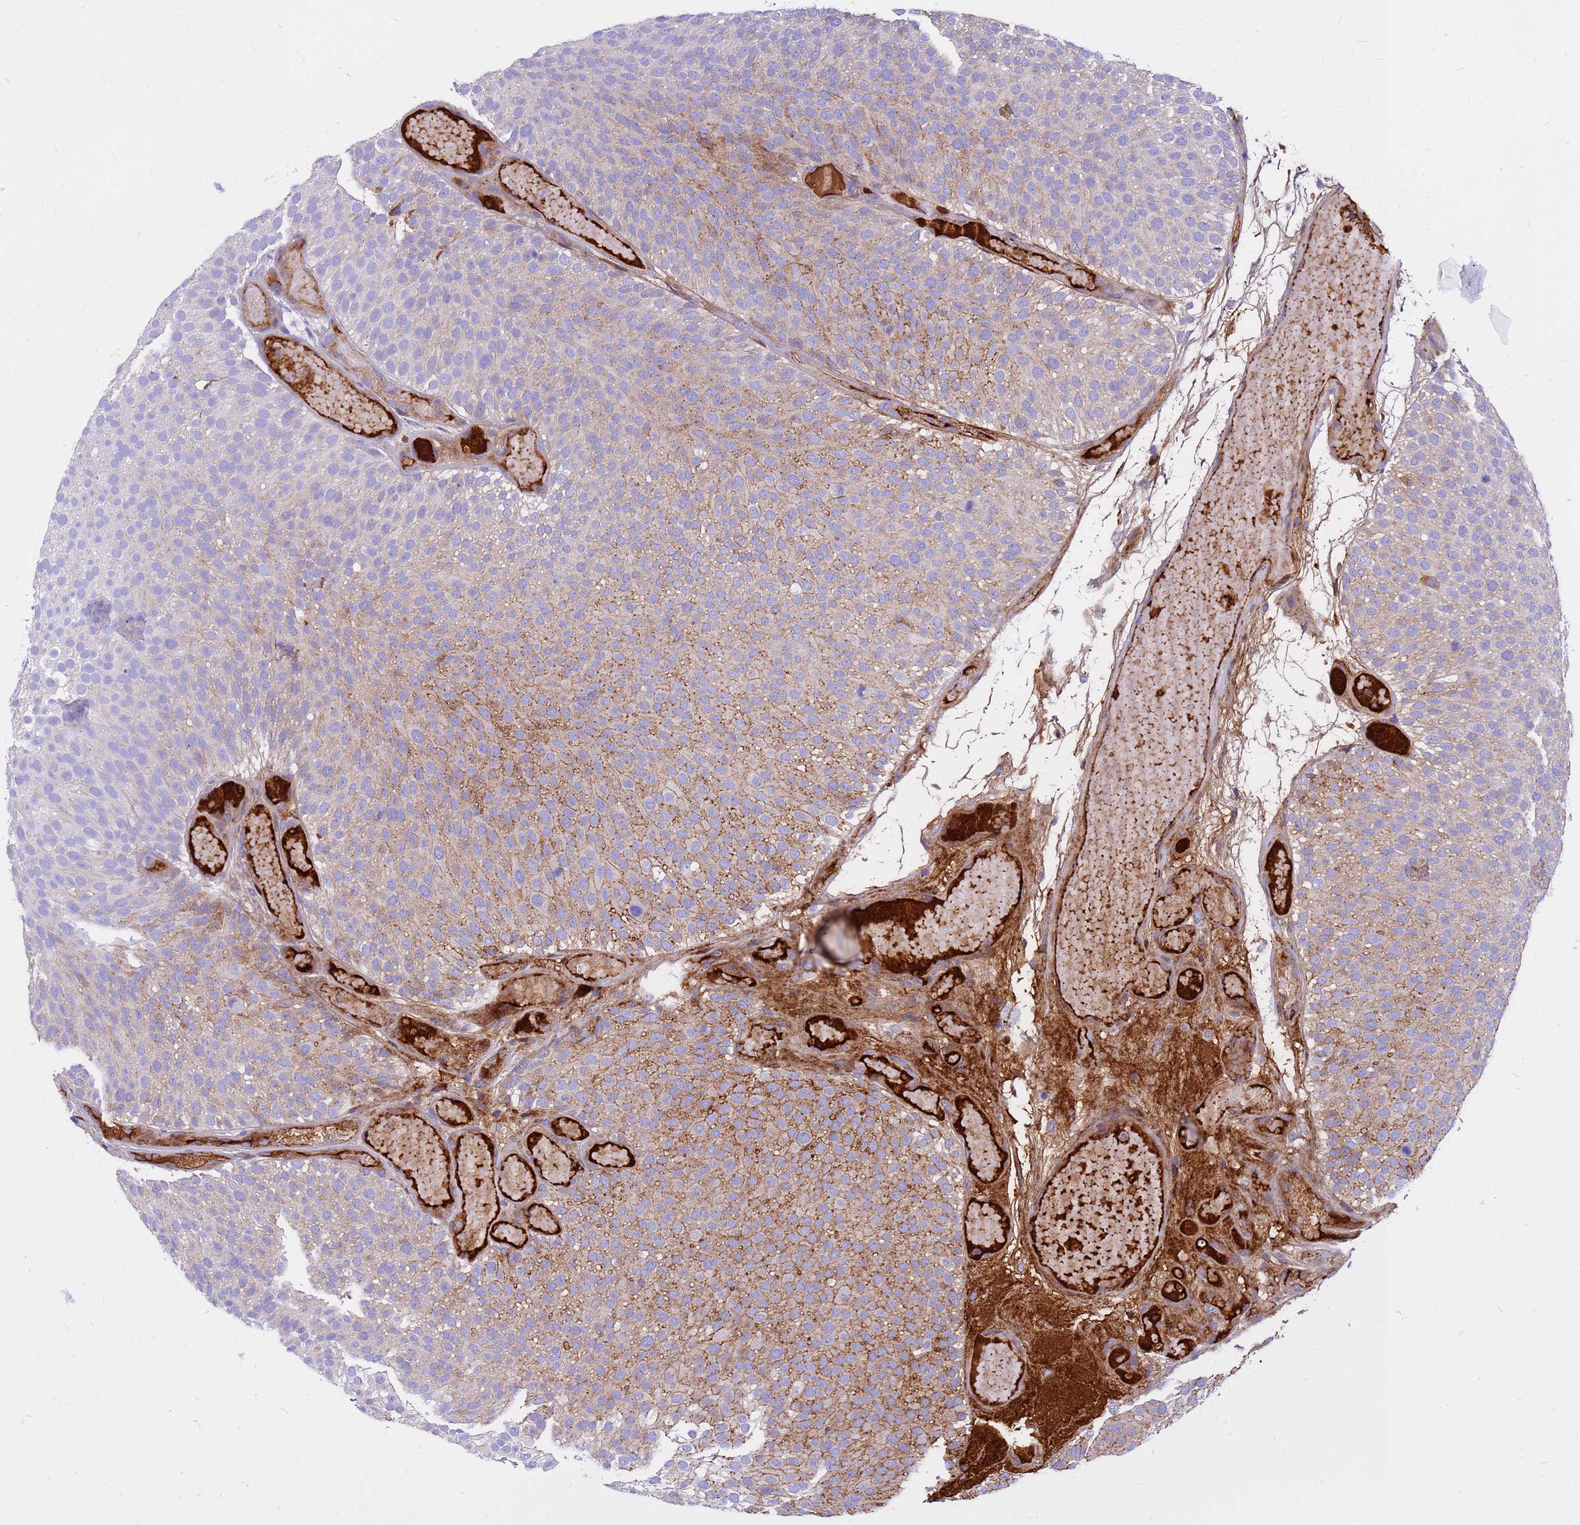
{"staining": {"intensity": "moderate", "quantity": "25%-75%", "location": "cytoplasmic/membranous"}, "tissue": "urothelial cancer", "cell_type": "Tumor cells", "image_type": "cancer", "snomed": [{"axis": "morphology", "description": "Urothelial carcinoma, Low grade"}, {"axis": "topography", "description": "Urinary bladder"}], "caption": "Urothelial cancer stained for a protein exhibits moderate cytoplasmic/membranous positivity in tumor cells. The protein is shown in brown color, while the nuclei are stained blue.", "gene": "CRHBP", "patient": {"sex": "male", "age": 78}}